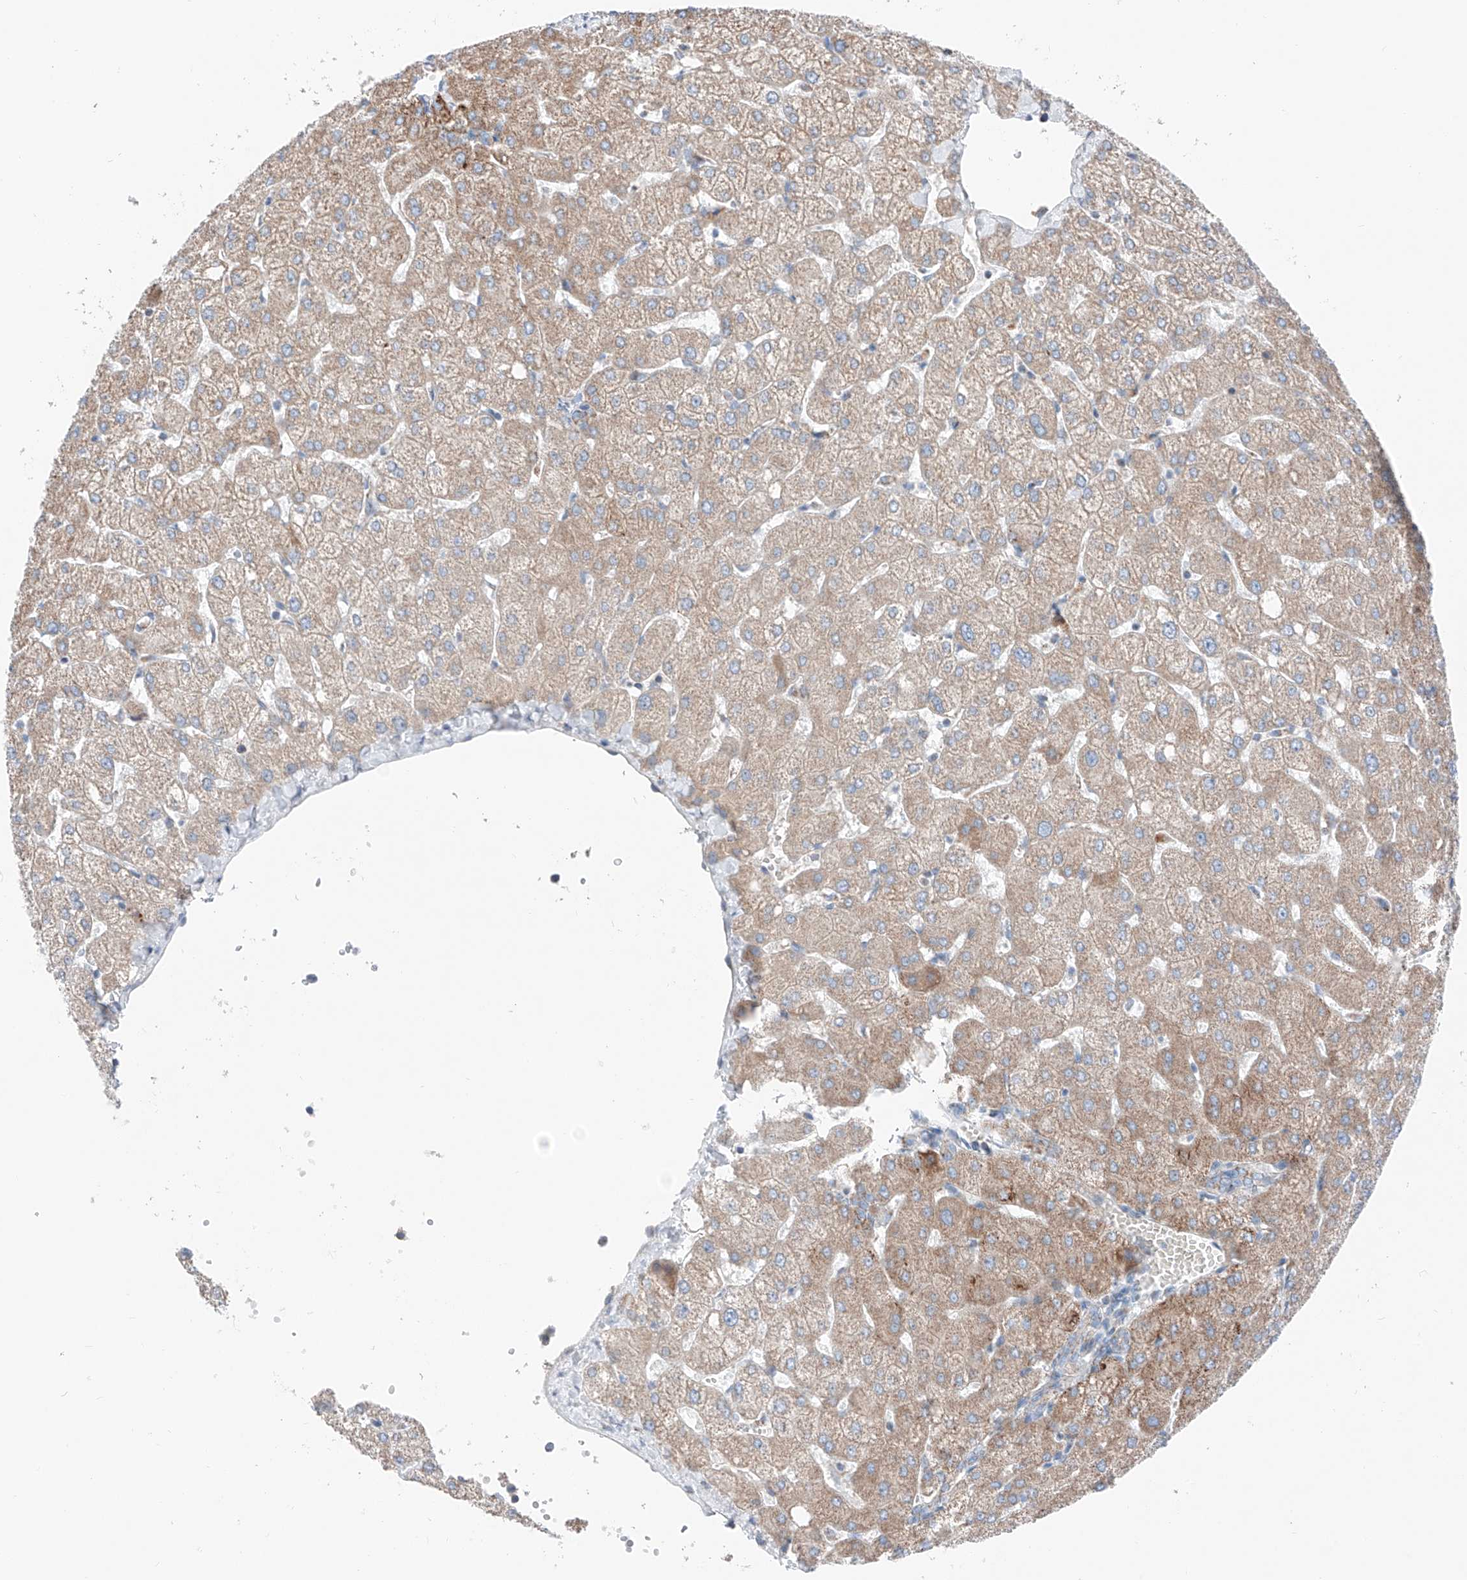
{"staining": {"intensity": "negative", "quantity": "none", "location": "none"}, "tissue": "liver", "cell_type": "Cholangiocytes", "image_type": "normal", "snomed": [{"axis": "morphology", "description": "Normal tissue, NOS"}, {"axis": "topography", "description": "Liver"}], "caption": "DAB (3,3'-diaminobenzidine) immunohistochemical staining of normal liver exhibits no significant expression in cholangiocytes.", "gene": "MRAP", "patient": {"sex": "female", "age": 54}}